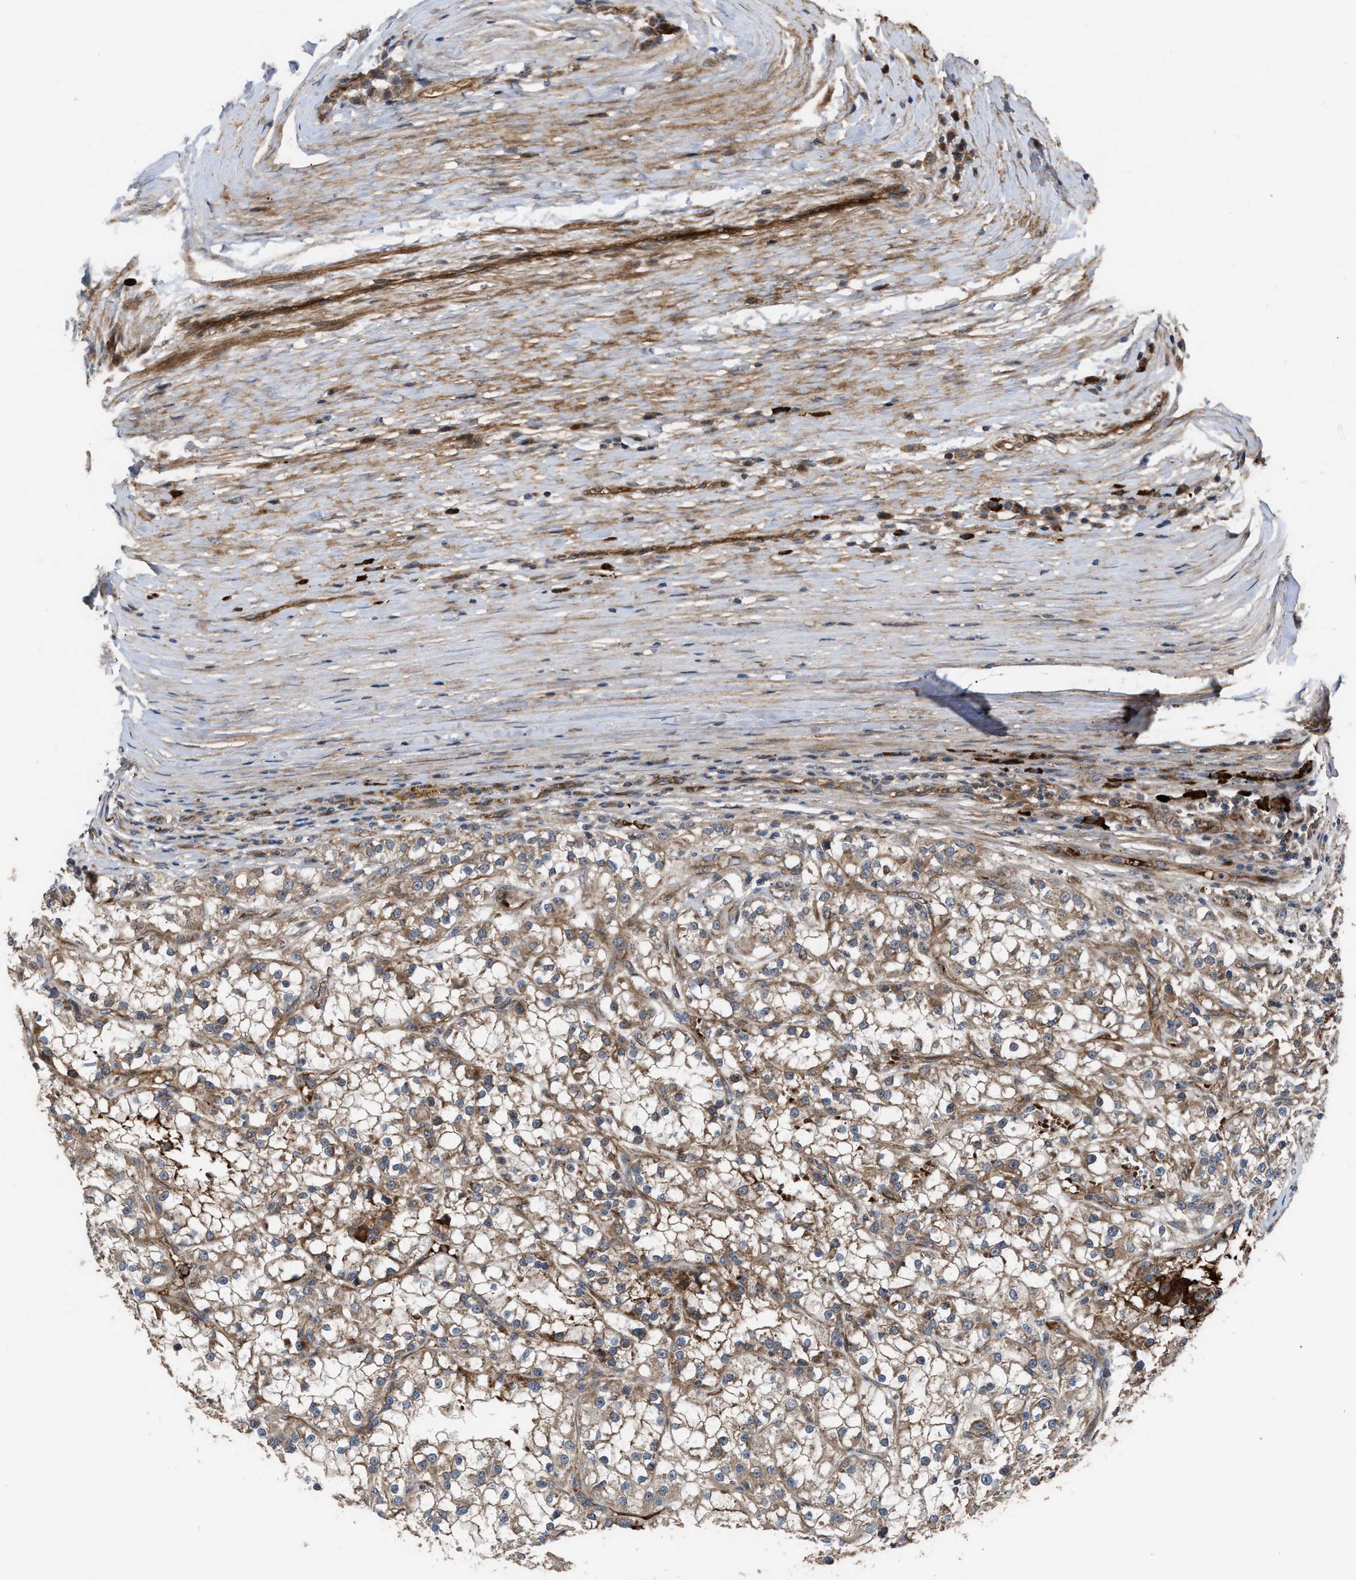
{"staining": {"intensity": "moderate", "quantity": ">75%", "location": "cytoplasmic/membranous"}, "tissue": "renal cancer", "cell_type": "Tumor cells", "image_type": "cancer", "snomed": [{"axis": "morphology", "description": "Adenocarcinoma, NOS"}, {"axis": "topography", "description": "Kidney"}], "caption": "Renal adenocarcinoma tissue reveals moderate cytoplasmic/membranous expression in about >75% of tumor cells, visualized by immunohistochemistry.", "gene": "STAU1", "patient": {"sex": "female", "age": 52}}